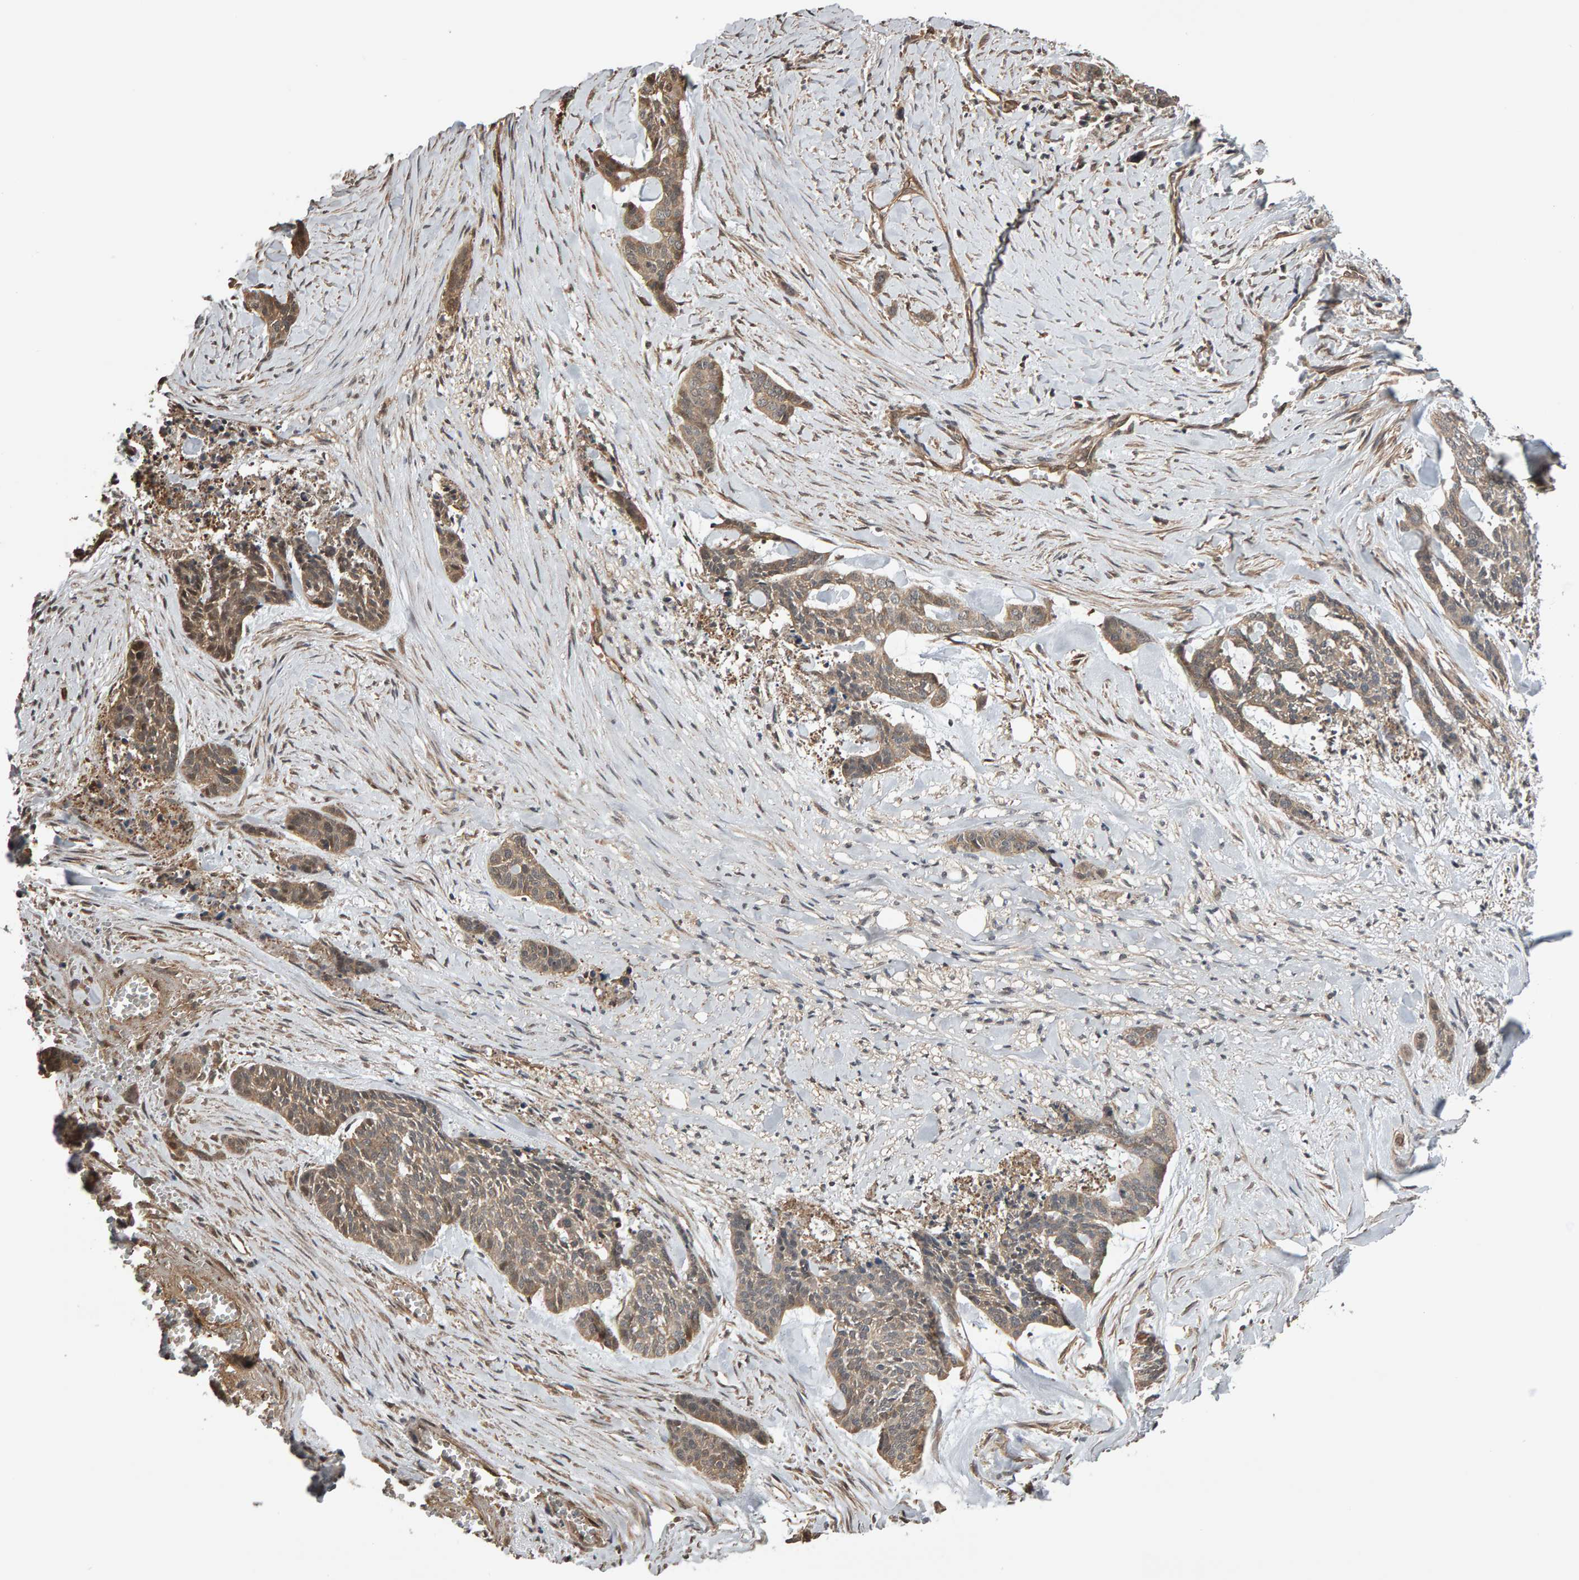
{"staining": {"intensity": "weak", "quantity": ">75%", "location": "cytoplasmic/membranous"}, "tissue": "skin cancer", "cell_type": "Tumor cells", "image_type": "cancer", "snomed": [{"axis": "morphology", "description": "Basal cell carcinoma"}, {"axis": "topography", "description": "Skin"}], "caption": "IHC histopathology image of neoplastic tissue: skin cancer stained using immunohistochemistry (IHC) reveals low levels of weak protein expression localized specifically in the cytoplasmic/membranous of tumor cells, appearing as a cytoplasmic/membranous brown color.", "gene": "COASY", "patient": {"sex": "female", "age": 64}}